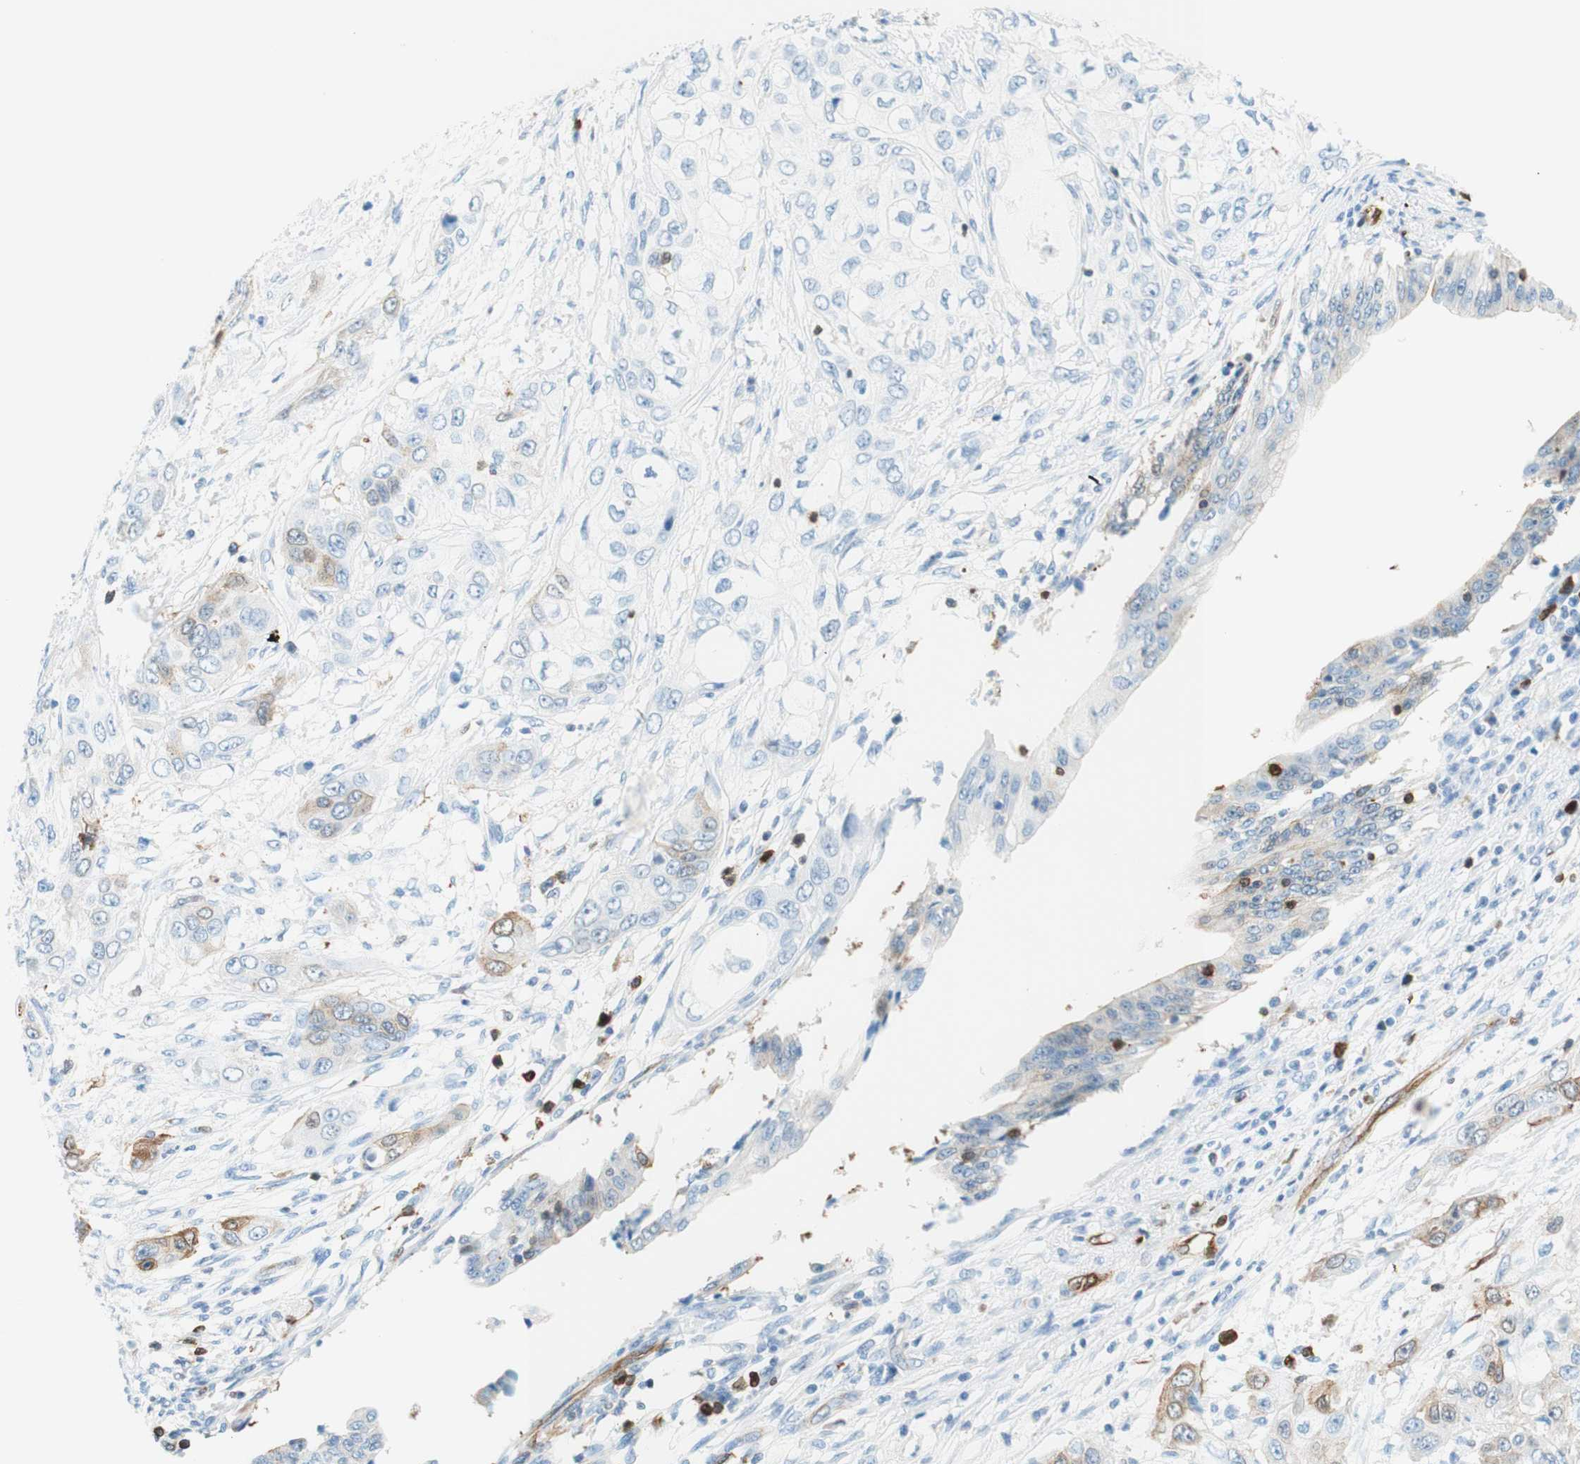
{"staining": {"intensity": "weak", "quantity": "<25%", "location": "cytoplasmic/membranous"}, "tissue": "pancreatic cancer", "cell_type": "Tumor cells", "image_type": "cancer", "snomed": [{"axis": "morphology", "description": "Adenocarcinoma, NOS"}, {"axis": "topography", "description": "Pancreas"}], "caption": "Tumor cells show no significant protein staining in pancreatic cancer (adenocarcinoma). Nuclei are stained in blue.", "gene": "STMN1", "patient": {"sex": "female", "age": 70}}